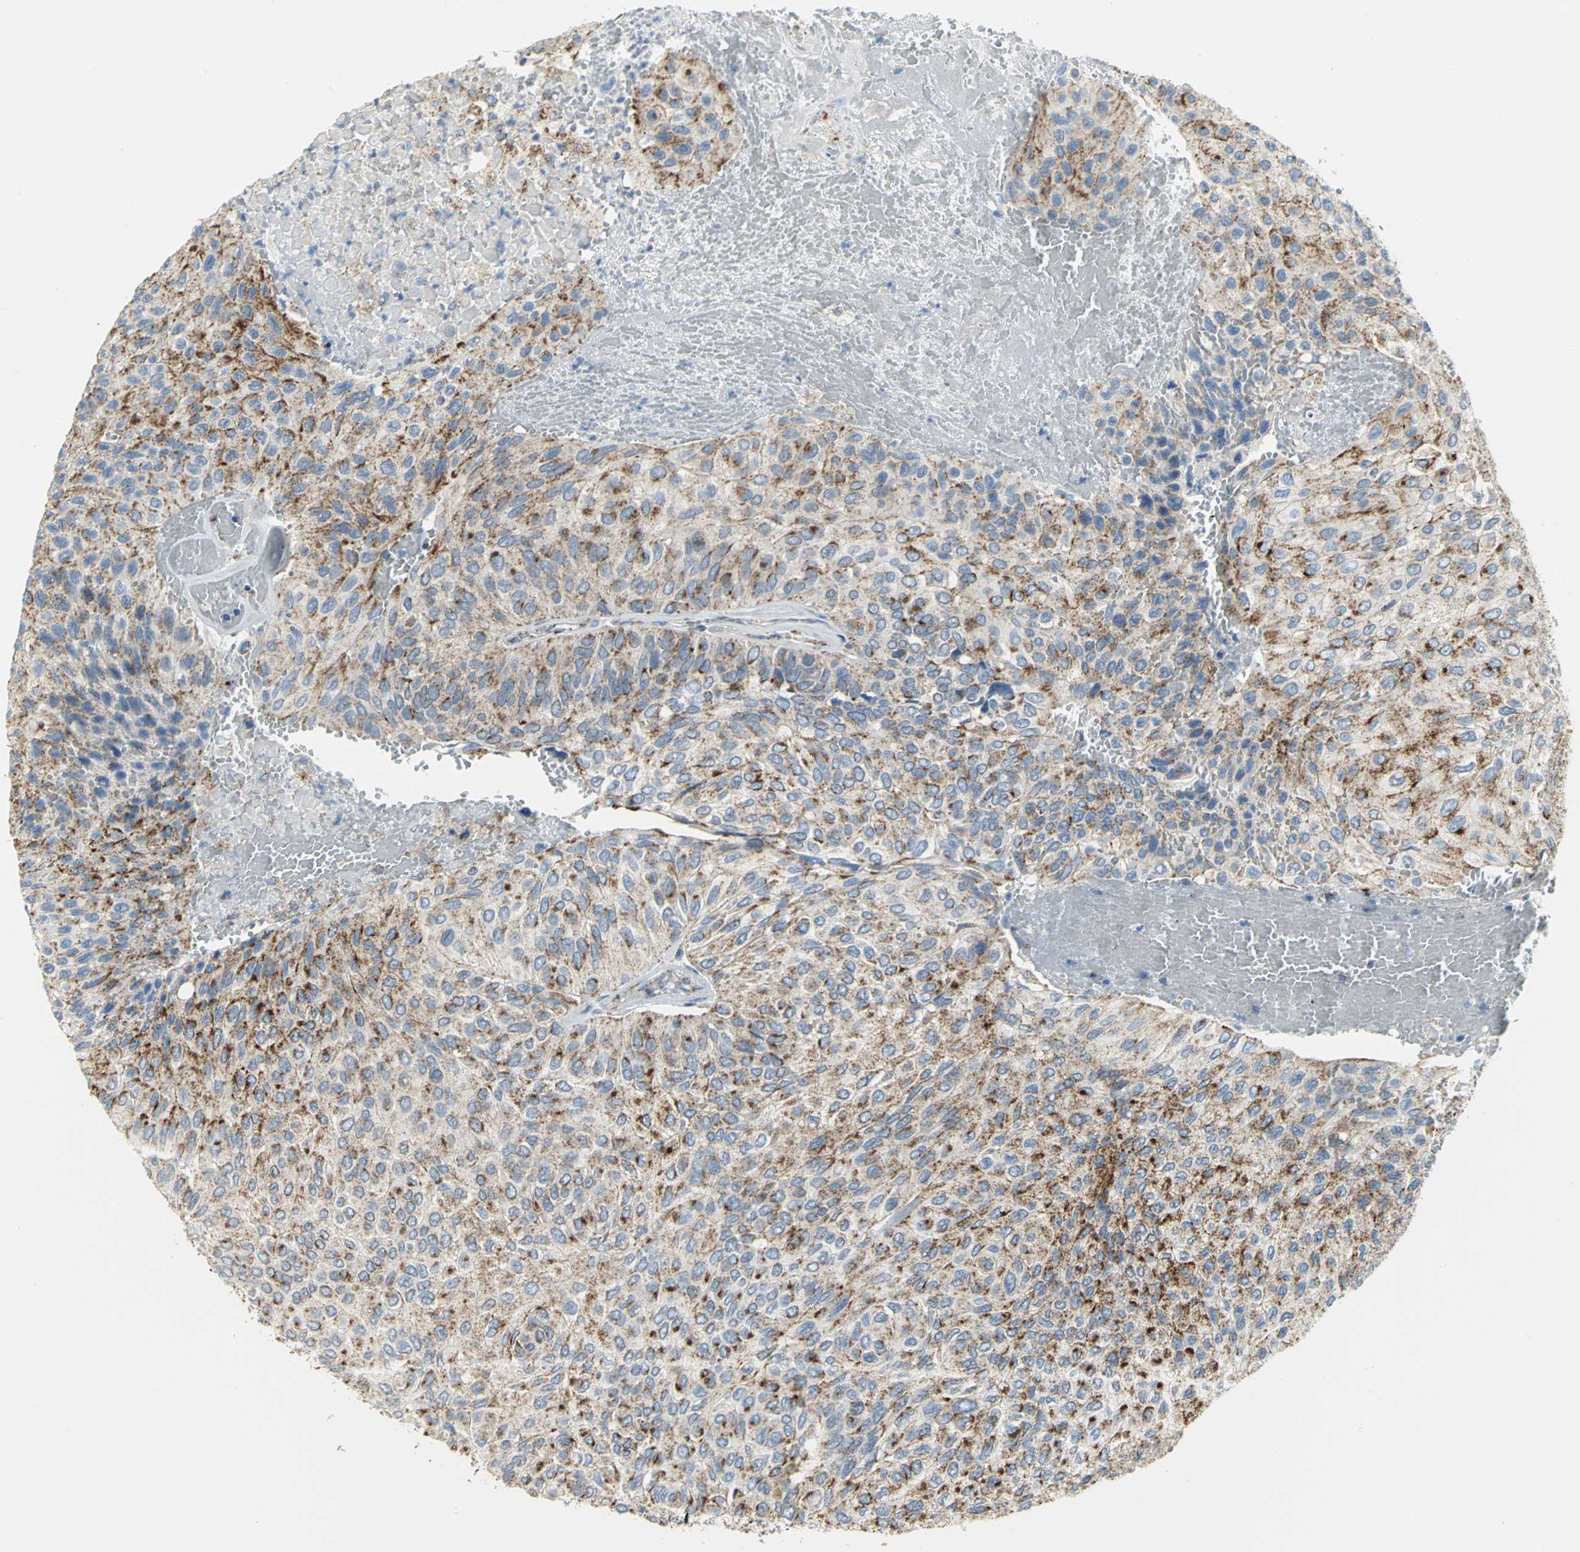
{"staining": {"intensity": "moderate", "quantity": "25%-75%", "location": "cytoplasmic/membranous"}, "tissue": "urothelial cancer", "cell_type": "Tumor cells", "image_type": "cancer", "snomed": [{"axis": "morphology", "description": "Urothelial carcinoma, High grade"}, {"axis": "topography", "description": "Urinary bladder"}], "caption": "Protein staining of urothelial cancer tissue shows moderate cytoplasmic/membranous expression in approximately 25%-75% of tumor cells. The protein is stained brown, and the nuclei are stained in blue (DAB IHC with brightfield microscopy, high magnification).", "gene": "NTRK1", "patient": {"sex": "male", "age": 66}}